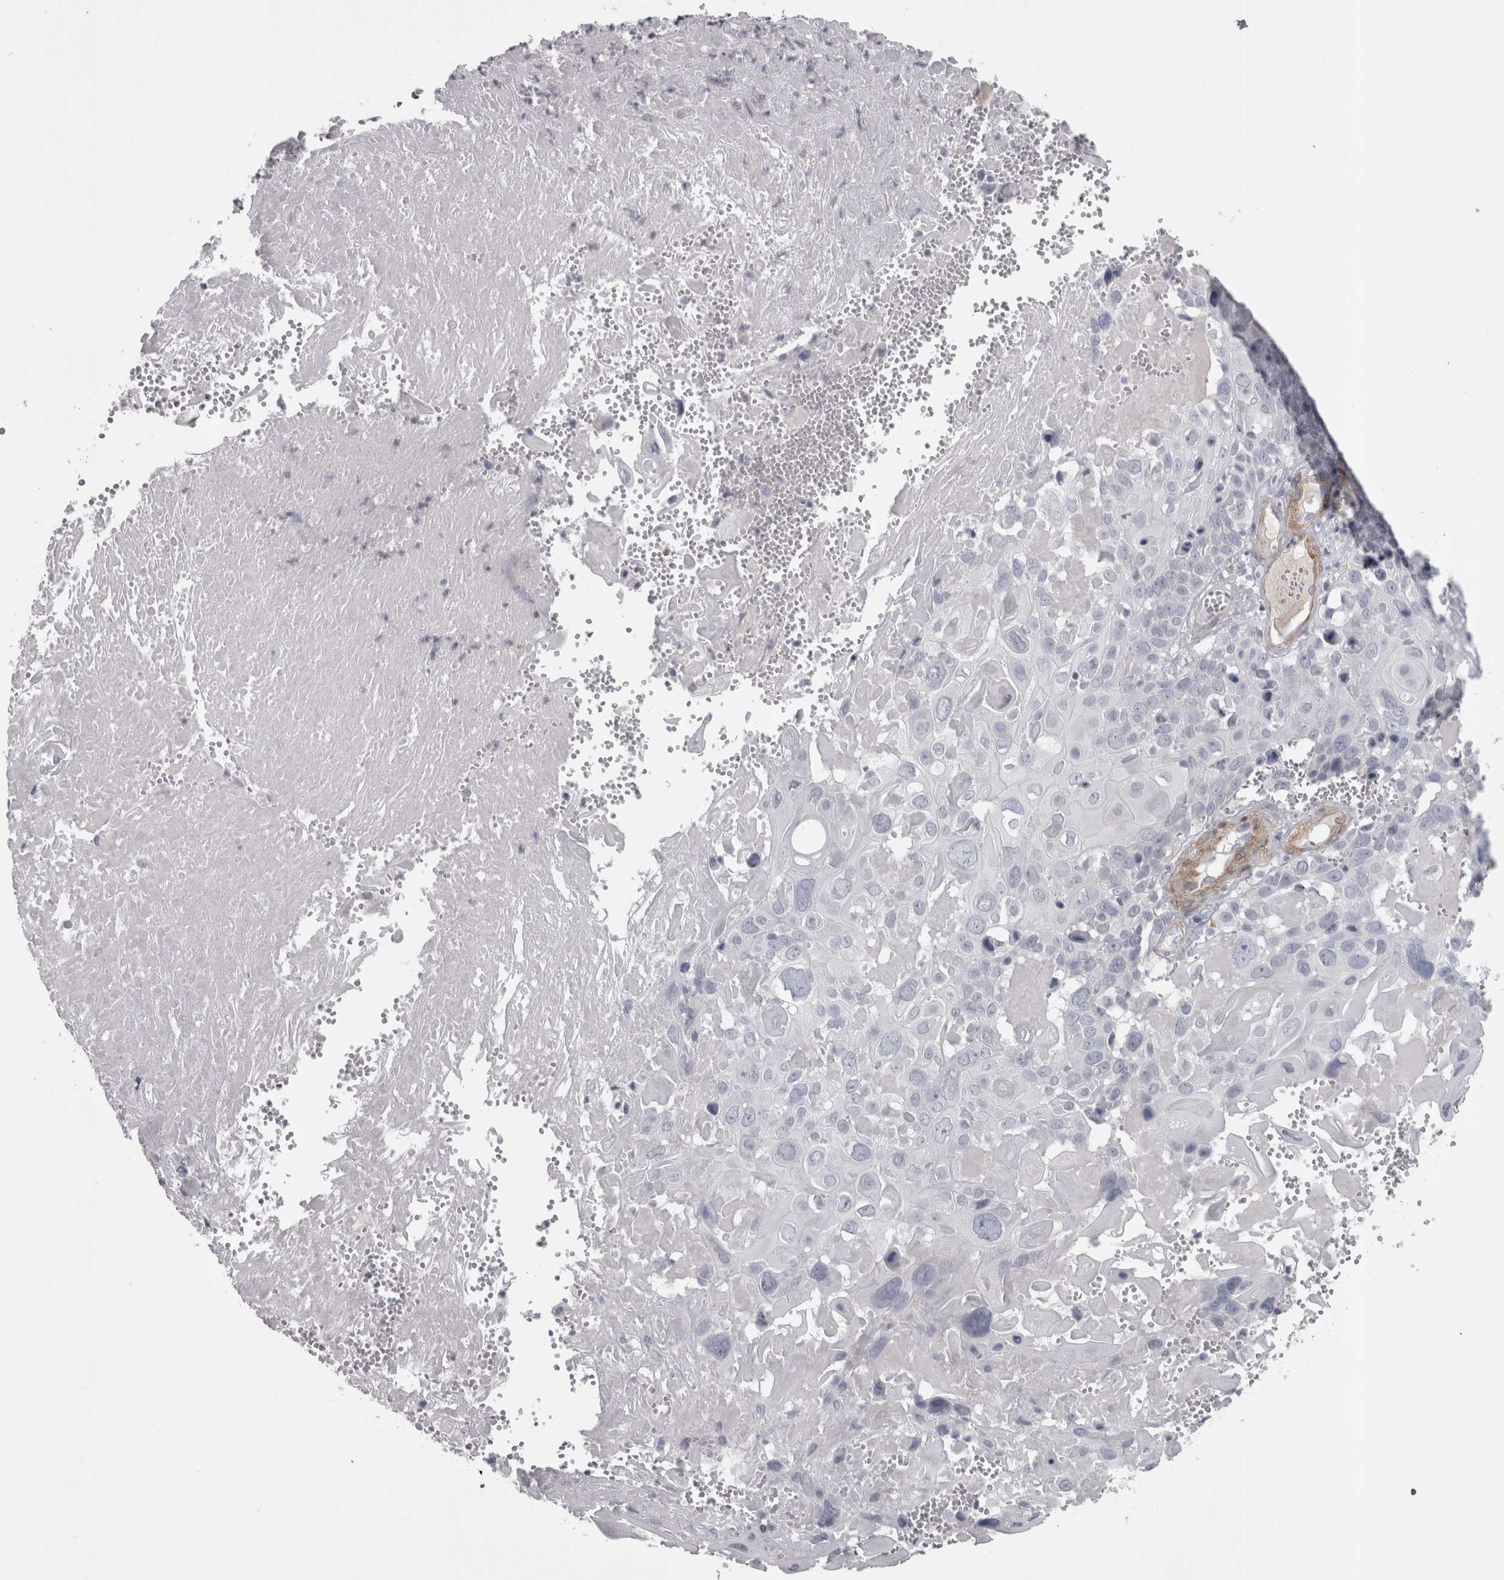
{"staining": {"intensity": "negative", "quantity": "none", "location": "none"}, "tissue": "cervical cancer", "cell_type": "Tumor cells", "image_type": "cancer", "snomed": [{"axis": "morphology", "description": "Squamous cell carcinoma, NOS"}, {"axis": "topography", "description": "Cervix"}], "caption": "Immunohistochemistry photomicrograph of cervical cancer stained for a protein (brown), which exhibits no staining in tumor cells.", "gene": "PPP1R12B", "patient": {"sex": "female", "age": 74}}